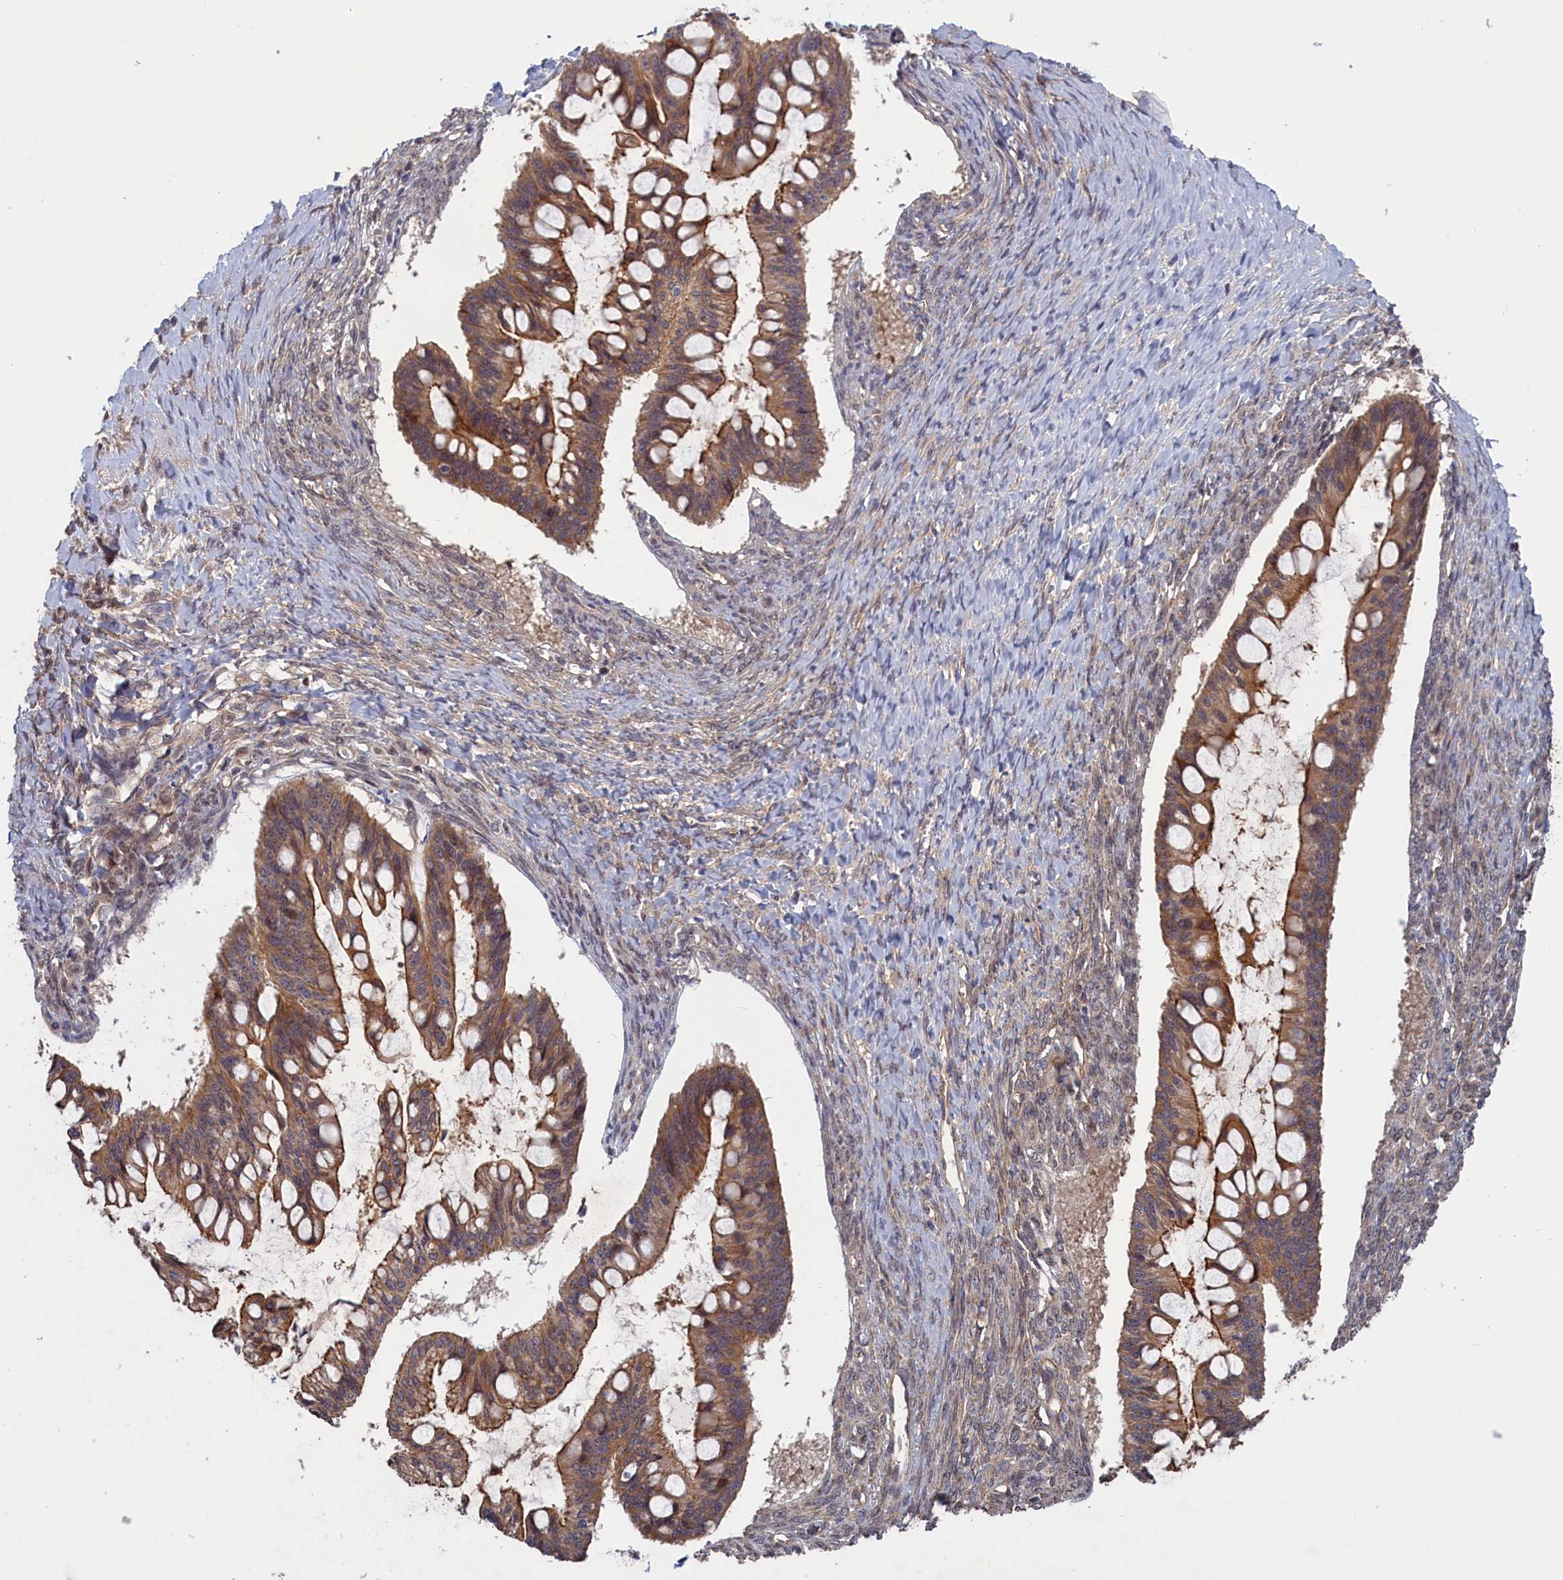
{"staining": {"intensity": "moderate", "quantity": ">75%", "location": "cytoplasmic/membranous"}, "tissue": "ovarian cancer", "cell_type": "Tumor cells", "image_type": "cancer", "snomed": [{"axis": "morphology", "description": "Cystadenocarcinoma, mucinous, NOS"}, {"axis": "topography", "description": "Ovary"}], "caption": "Approximately >75% of tumor cells in human ovarian mucinous cystadenocarcinoma show moderate cytoplasmic/membranous protein expression as visualized by brown immunohistochemical staining.", "gene": "PLP2", "patient": {"sex": "female", "age": 73}}